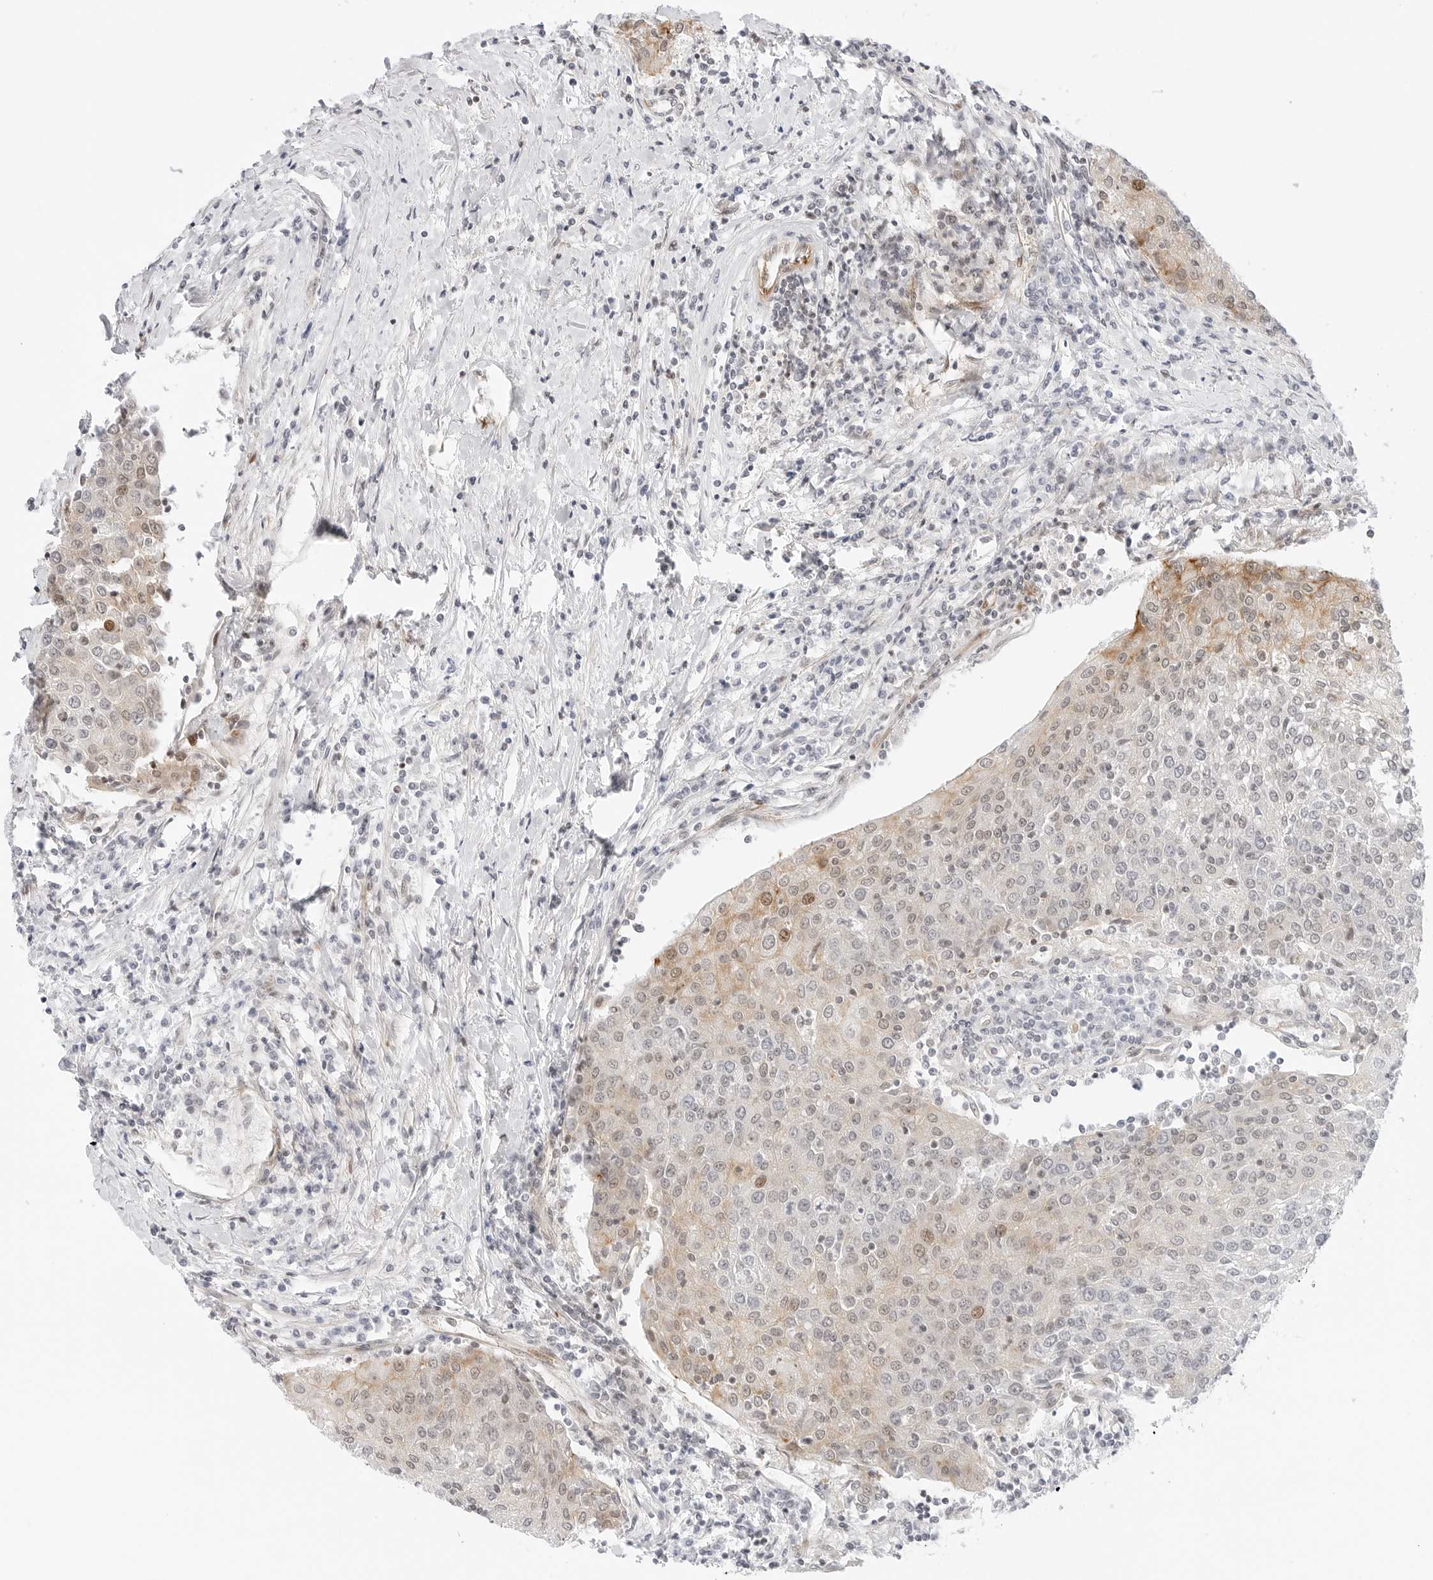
{"staining": {"intensity": "weak", "quantity": "<25%", "location": "nuclear"}, "tissue": "urothelial cancer", "cell_type": "Tumor cells", "image_type": "cancer", "snomed": [{"axis": "morphology", "description": "Urothelial carcinoma, High grade"}, {"axis": "topography", "description": "Urinary bladder"}], "caption": "High magnification brightfield microscopy of urothelial cancer stained with DAB (3,3'-diaminobenzidine) (brown) and counterstained with hematoxylin (blue): tumor cells show no significant expression.", "gene": "ZNF613", "patient": {"sex": "female", "age": 85}}